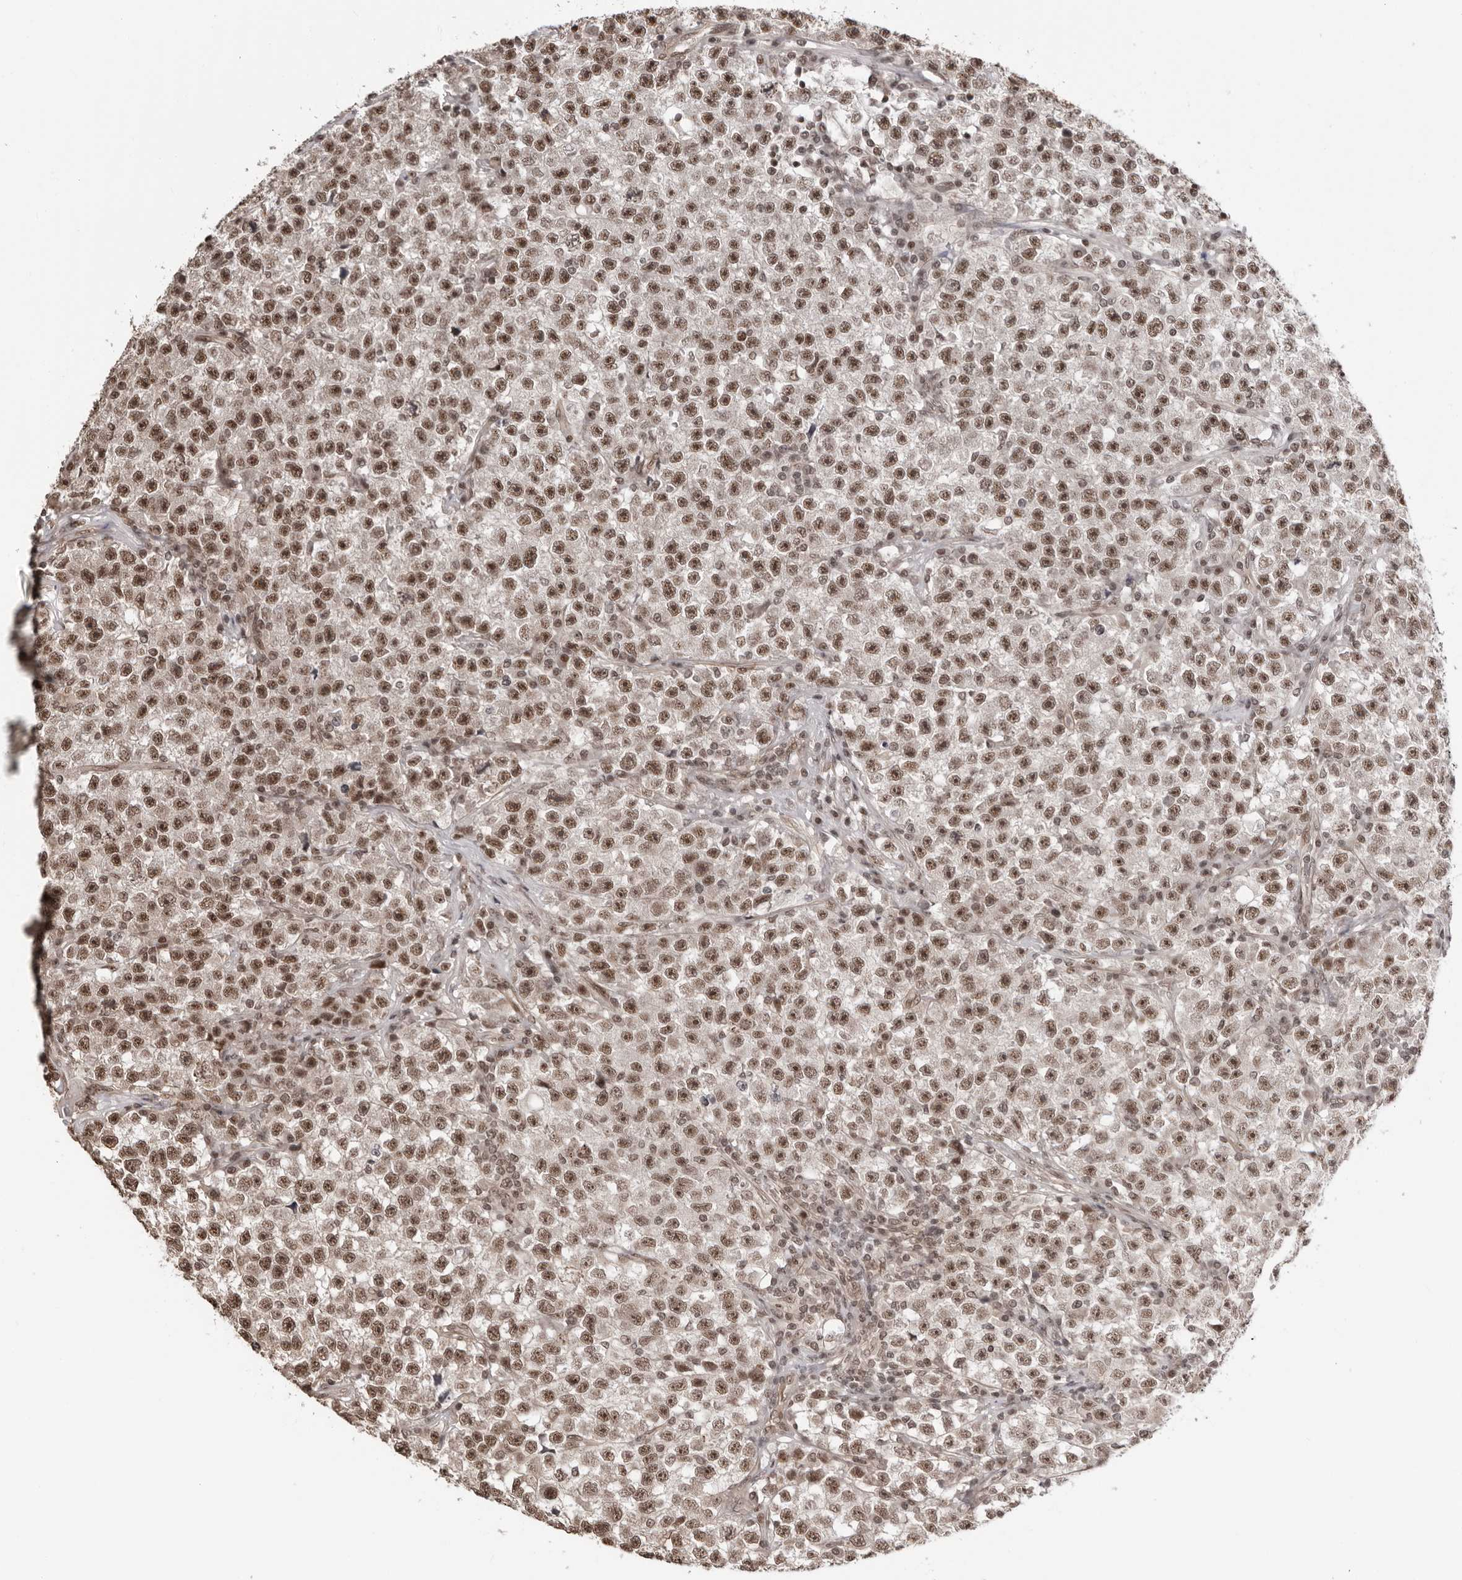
{"staining": {"intensity": "moderate", "quantity": ">75%", "location": "nuclear"}, "tissue": "testis cancer", "cell_type": "Tumor cells", "image_type": "cancer", "snomed": [{"axis": "morphology", "description": "Seminoma, NOS"}, {"axis": "topography", "description": "Testis"}], "caption": "Testis cancer (seminoma) stained with IHC demonstrates moderate nuclear staining in approximately >75% of tumor cells.", "gene": "SDE2", "patient": {"sex": "male", "age": 22}}